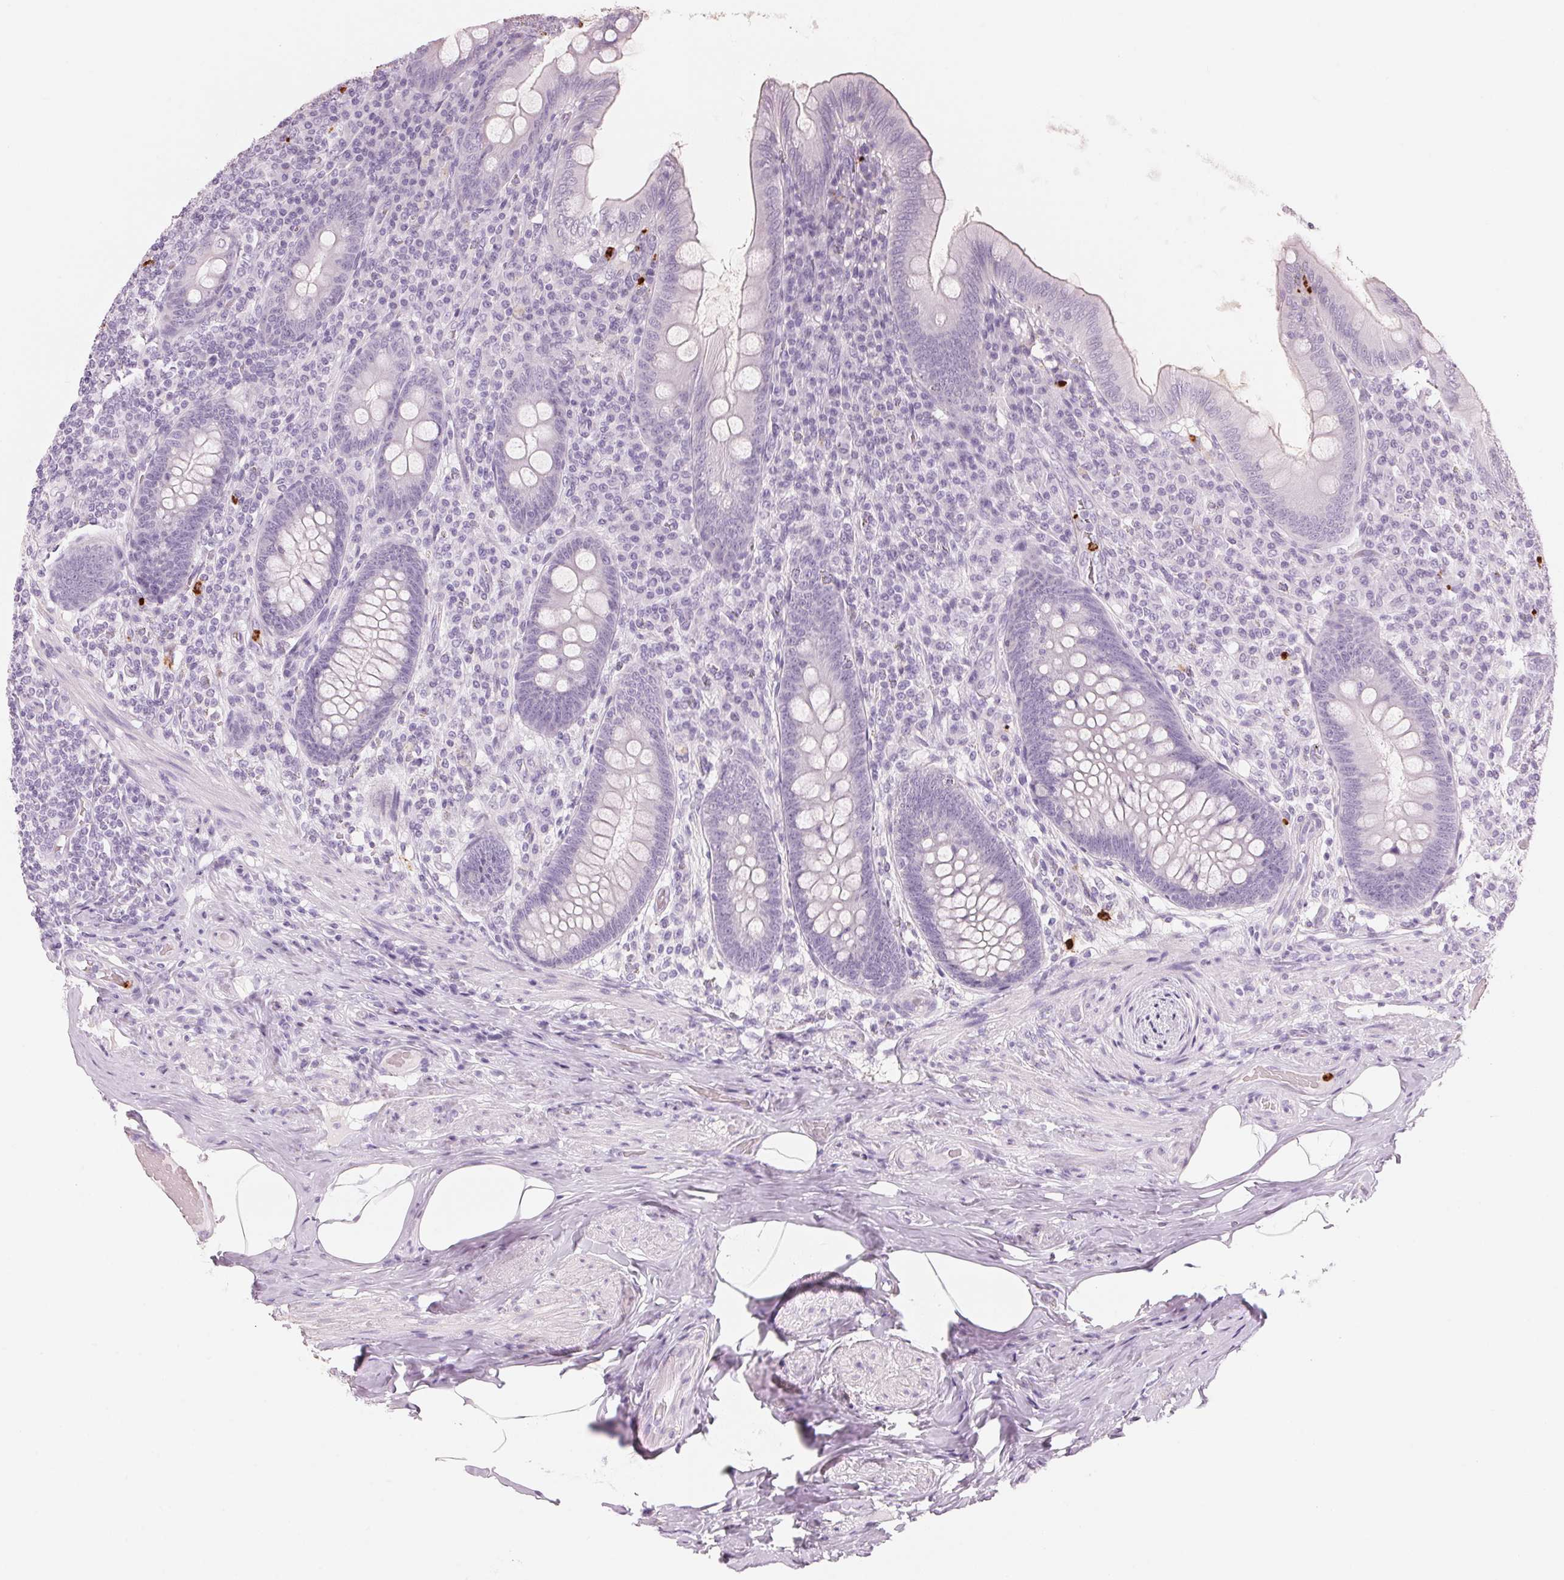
{"staining": {"intensity": "negative", "quantity": "none", "location": "none"}, "tissue": "appendix", "cell_type": "Glandular cells", "image_type": "normal", "snomed": [{"axis": "morphology", "description": "Normal tissue, NOS"}, {"axis": "topography", "description": "Appendix"}], "caption": "Glandular cells are negative for protein expression in benign human appendix. (Brightfield microscopy of DAB (3,3'-diaminobenzidine) IHC at high magnification).", "gene": "KLK7", "patient": {"sex": "male", "age": 71}}